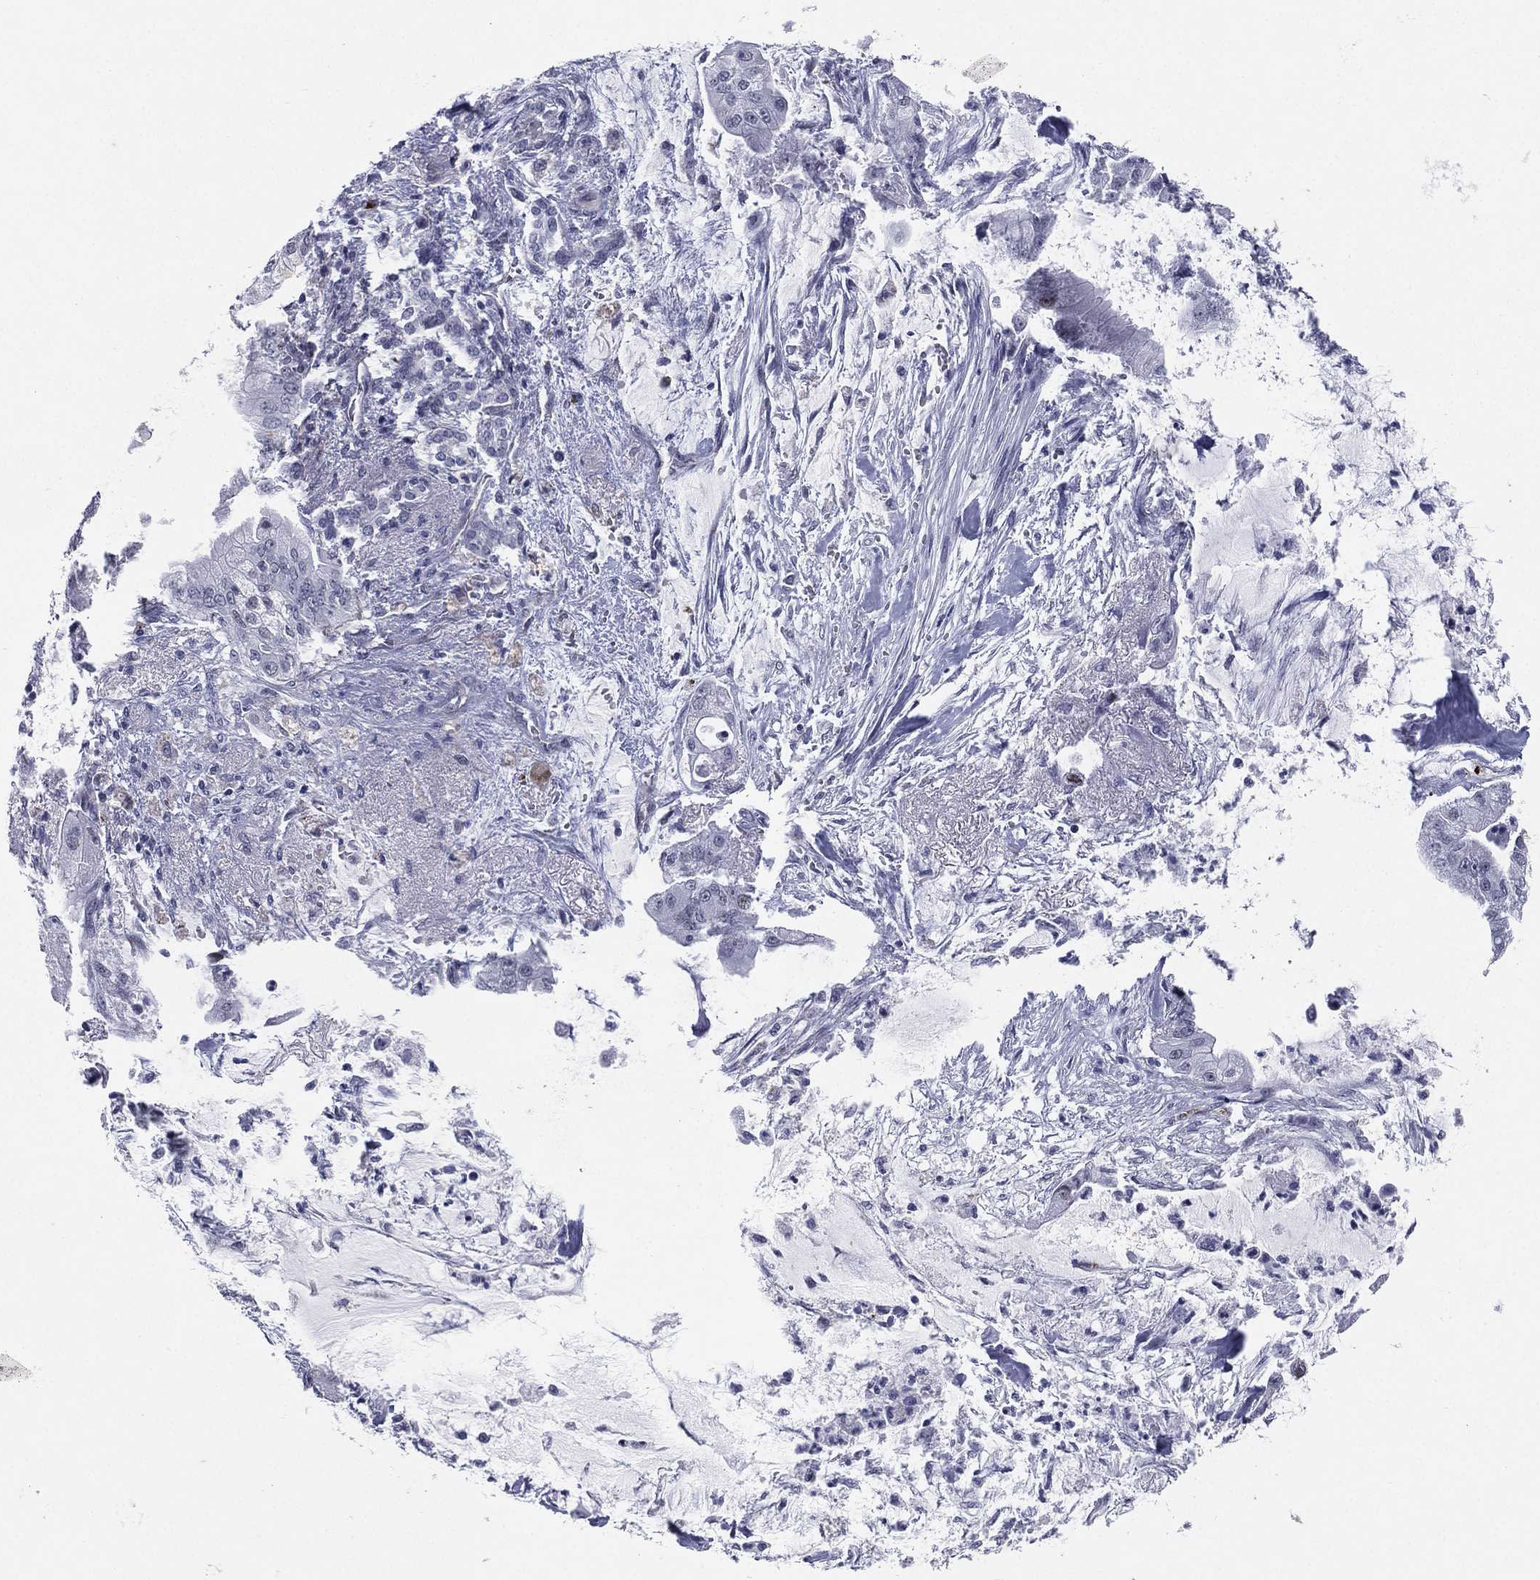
{"staining": {"intensity": "negative", "quantity": "none", "location": "none"}, "tissue": "pancreatic cancer", "cell_type": "Tumor cells", "image_type": "cancer", "snomed": [{"axis": "morphology", "description": "Normal tissue, NOS"}, {"axis": "morphology", "description": "Inflammation, NOS"}, {"axis": "morphology", "description": "Adenocarcinoma, NOS"}, {"axis": "topography", "description": "Pancreas"}], "caption": "High magnification brightfield microscopy of pancreatic cancer (adenocarcinoma) stained with DAB (brown) and counterstained with hematoxylin (blue): tumor cells show no significant positivity.", "gene": "HLA-DOA", "patient": {"sex": "male", "age": 57}}